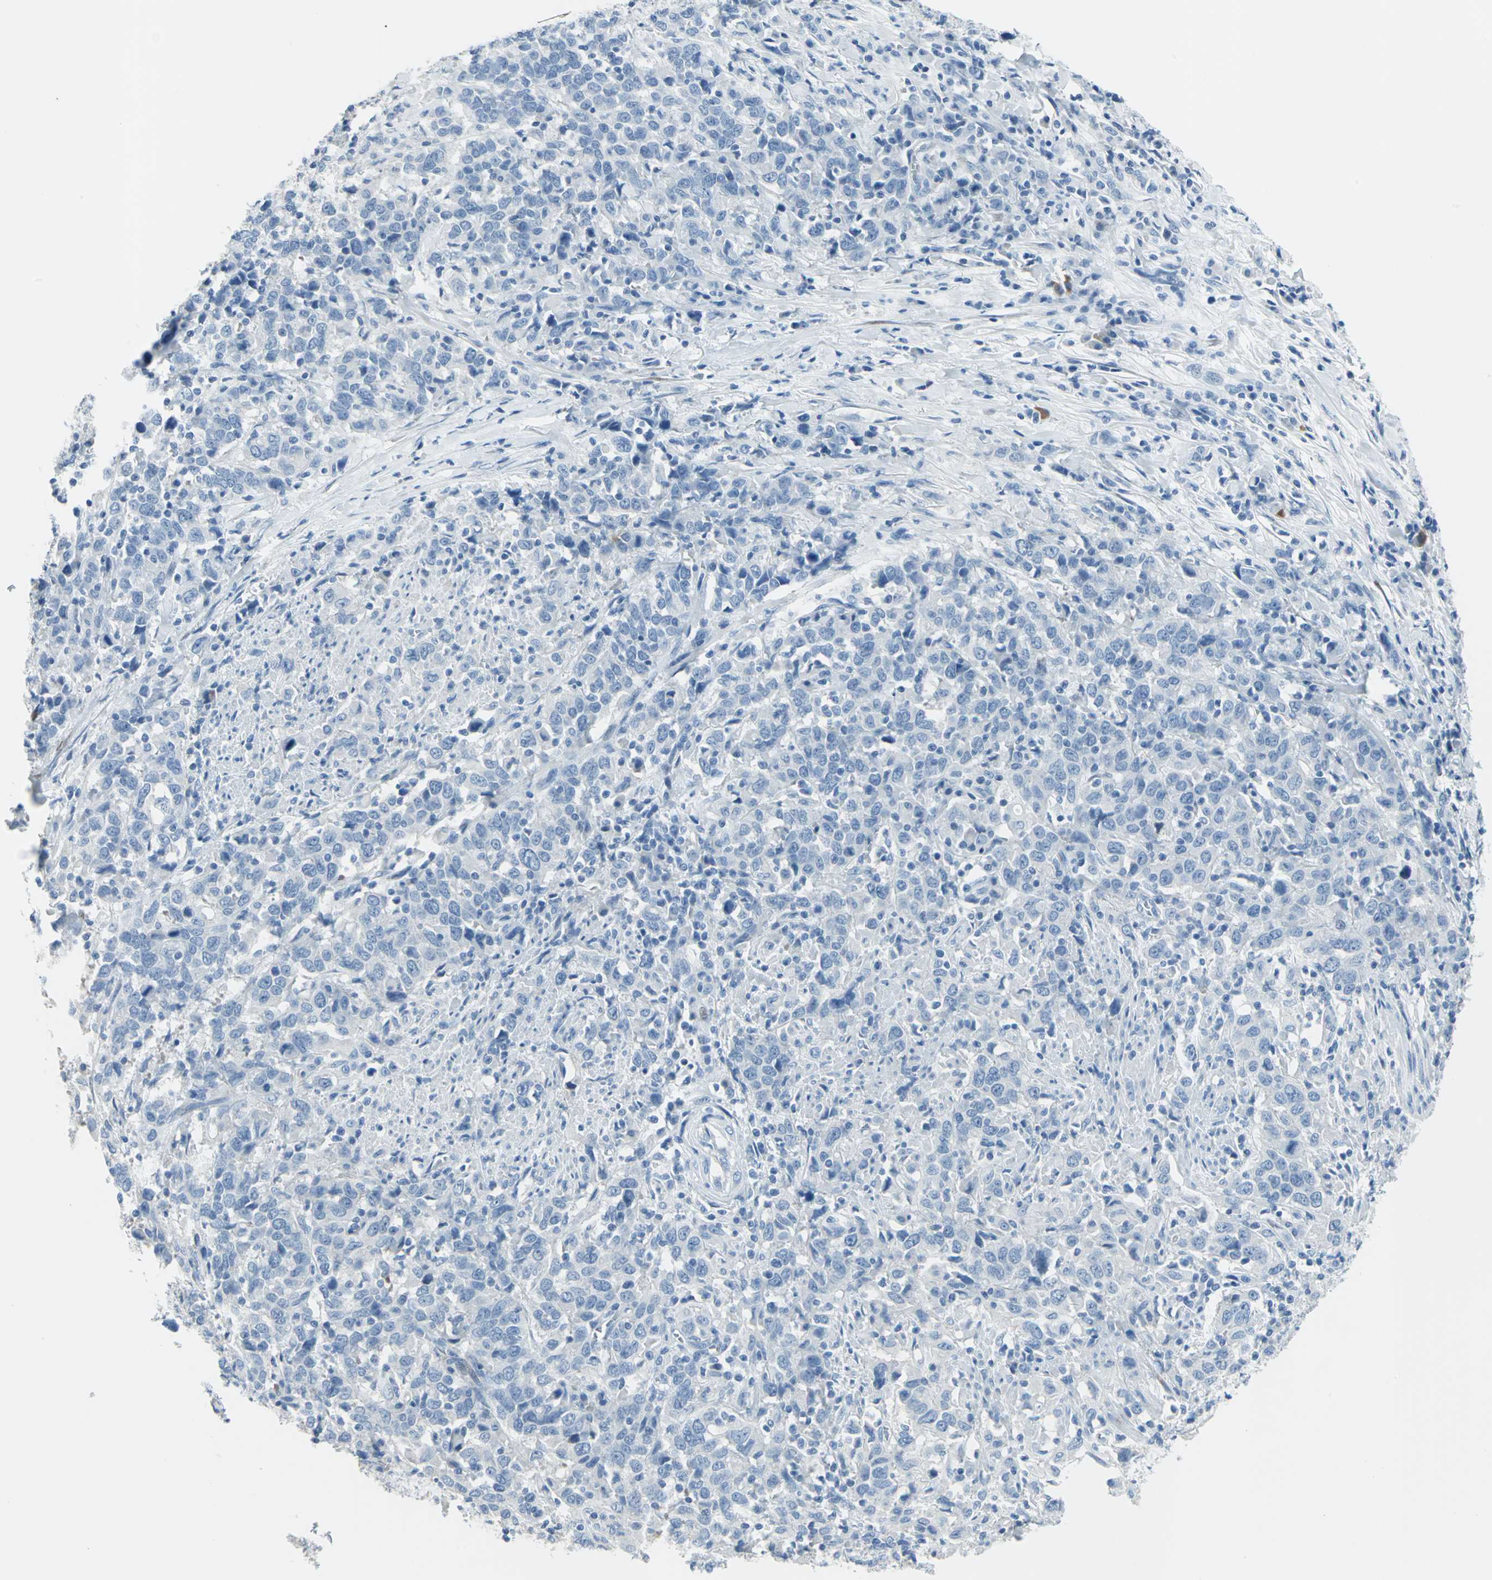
{"staining": {"intensity": "negative", "quantity": "none", "location": "none"}, "tissue": "urothelial cancer", "cell_type": "Tumor cells", "image_type": "cancer", "snomed": [{"axis": "morphology", "description": "Urothelial carcinoma, High grade"}, {"axis": "topography", "description": "Urinary bladder"}], "caption": "This is an immunohistochemistry (IHC) image of human high-grade urothelial carcinoma. There is no positivity in tumor cells.", "gene": "DNAI2", "patient": {"sex": "male", "age": 61}}